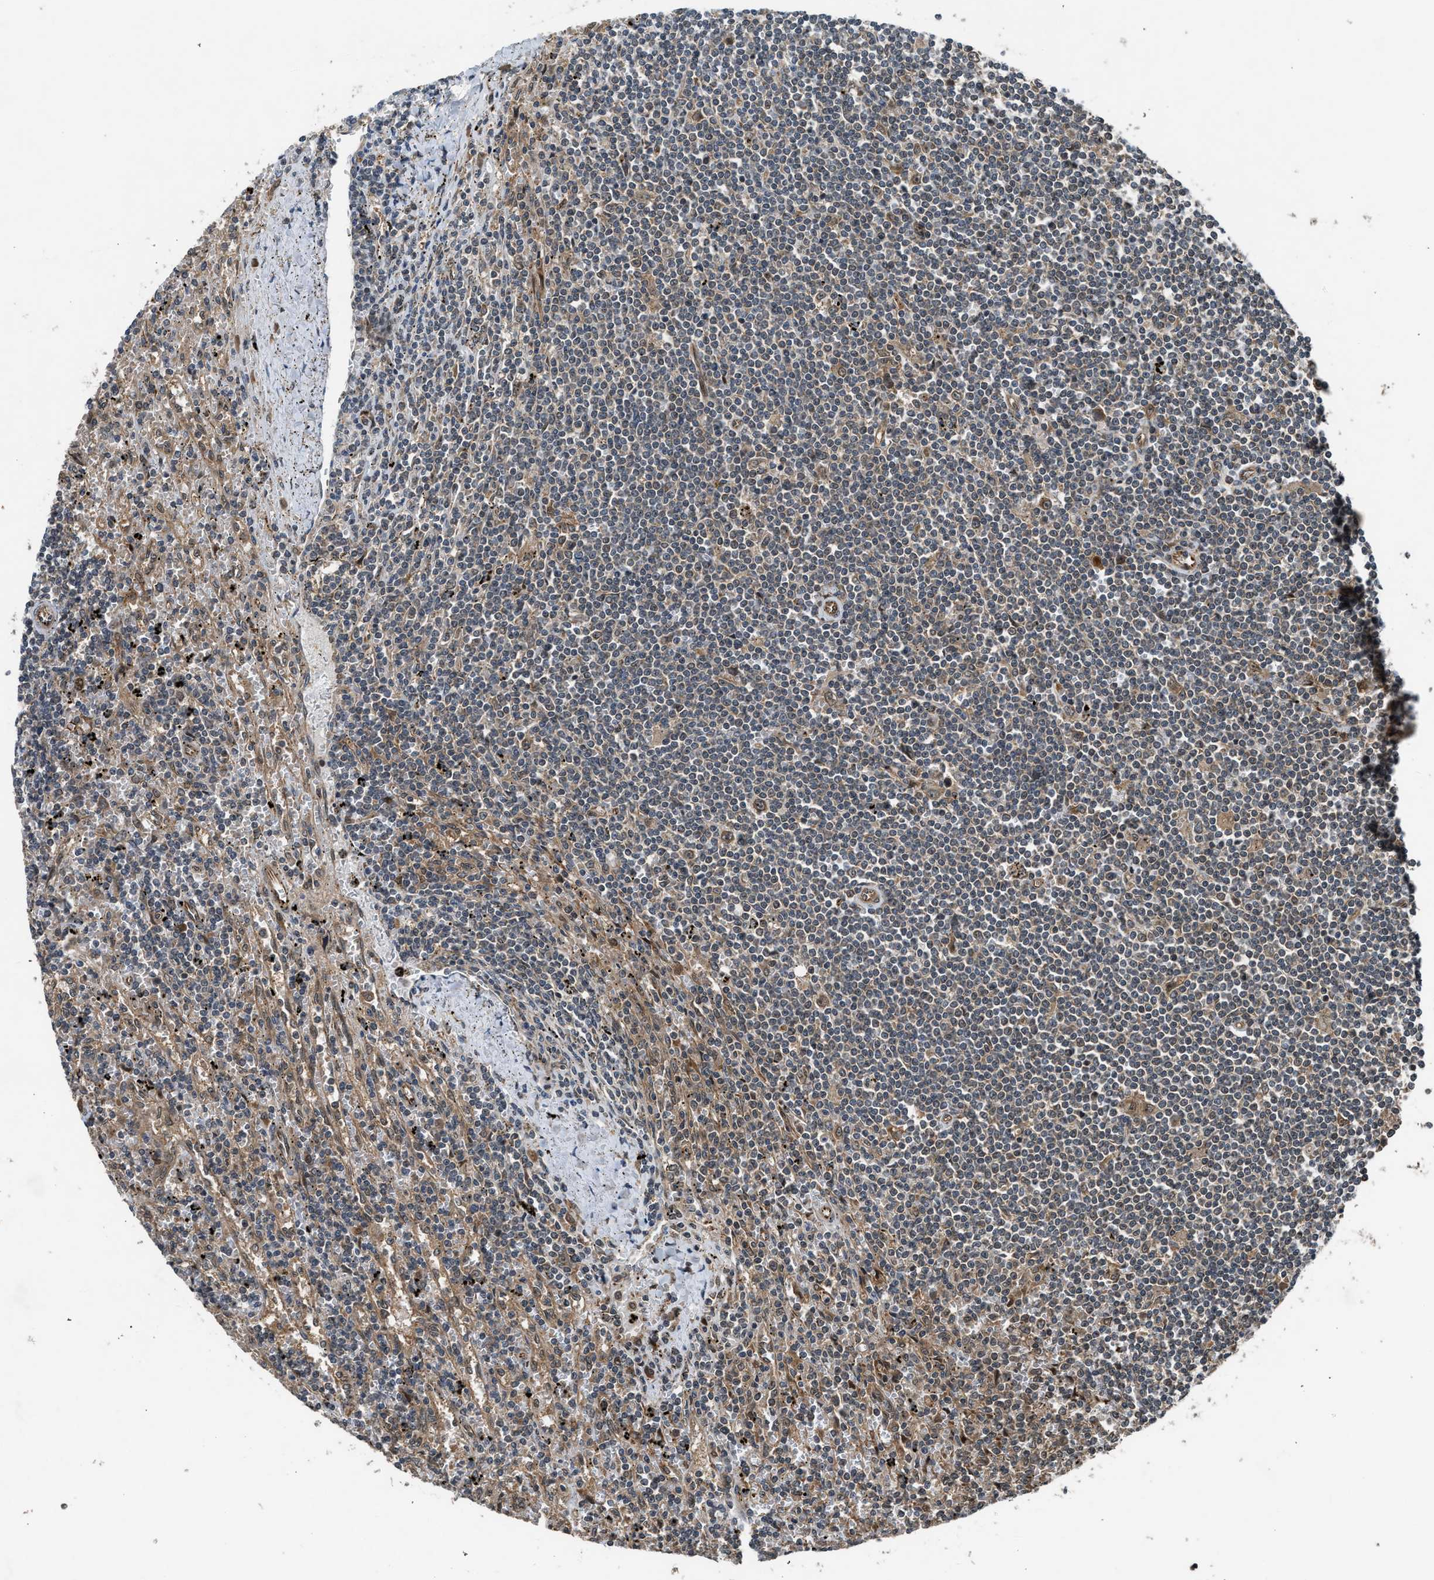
{"staining": {"intensity": "moderate", "quantity": "25%-75%", "location": "cytoplasmic/membranous"}, "tissue": "lymphoma", "cell_type": "Tumor cells", "image_type": "cancer", "snomed": [{"axis": "morphology", "description": "Malignant lymphoma, non-Hodgkin's type, Low grade"}, {"axis": "topography", "description": "Spleen"}], "caption": "Protein analysis of lymphoma tissue exhibits moderate cytoplasmic/membranous positivity in approximately 25%-75% of tumor cells.", "gene": "TXNL1", "patient": {"sex": "male", "age": 76}}